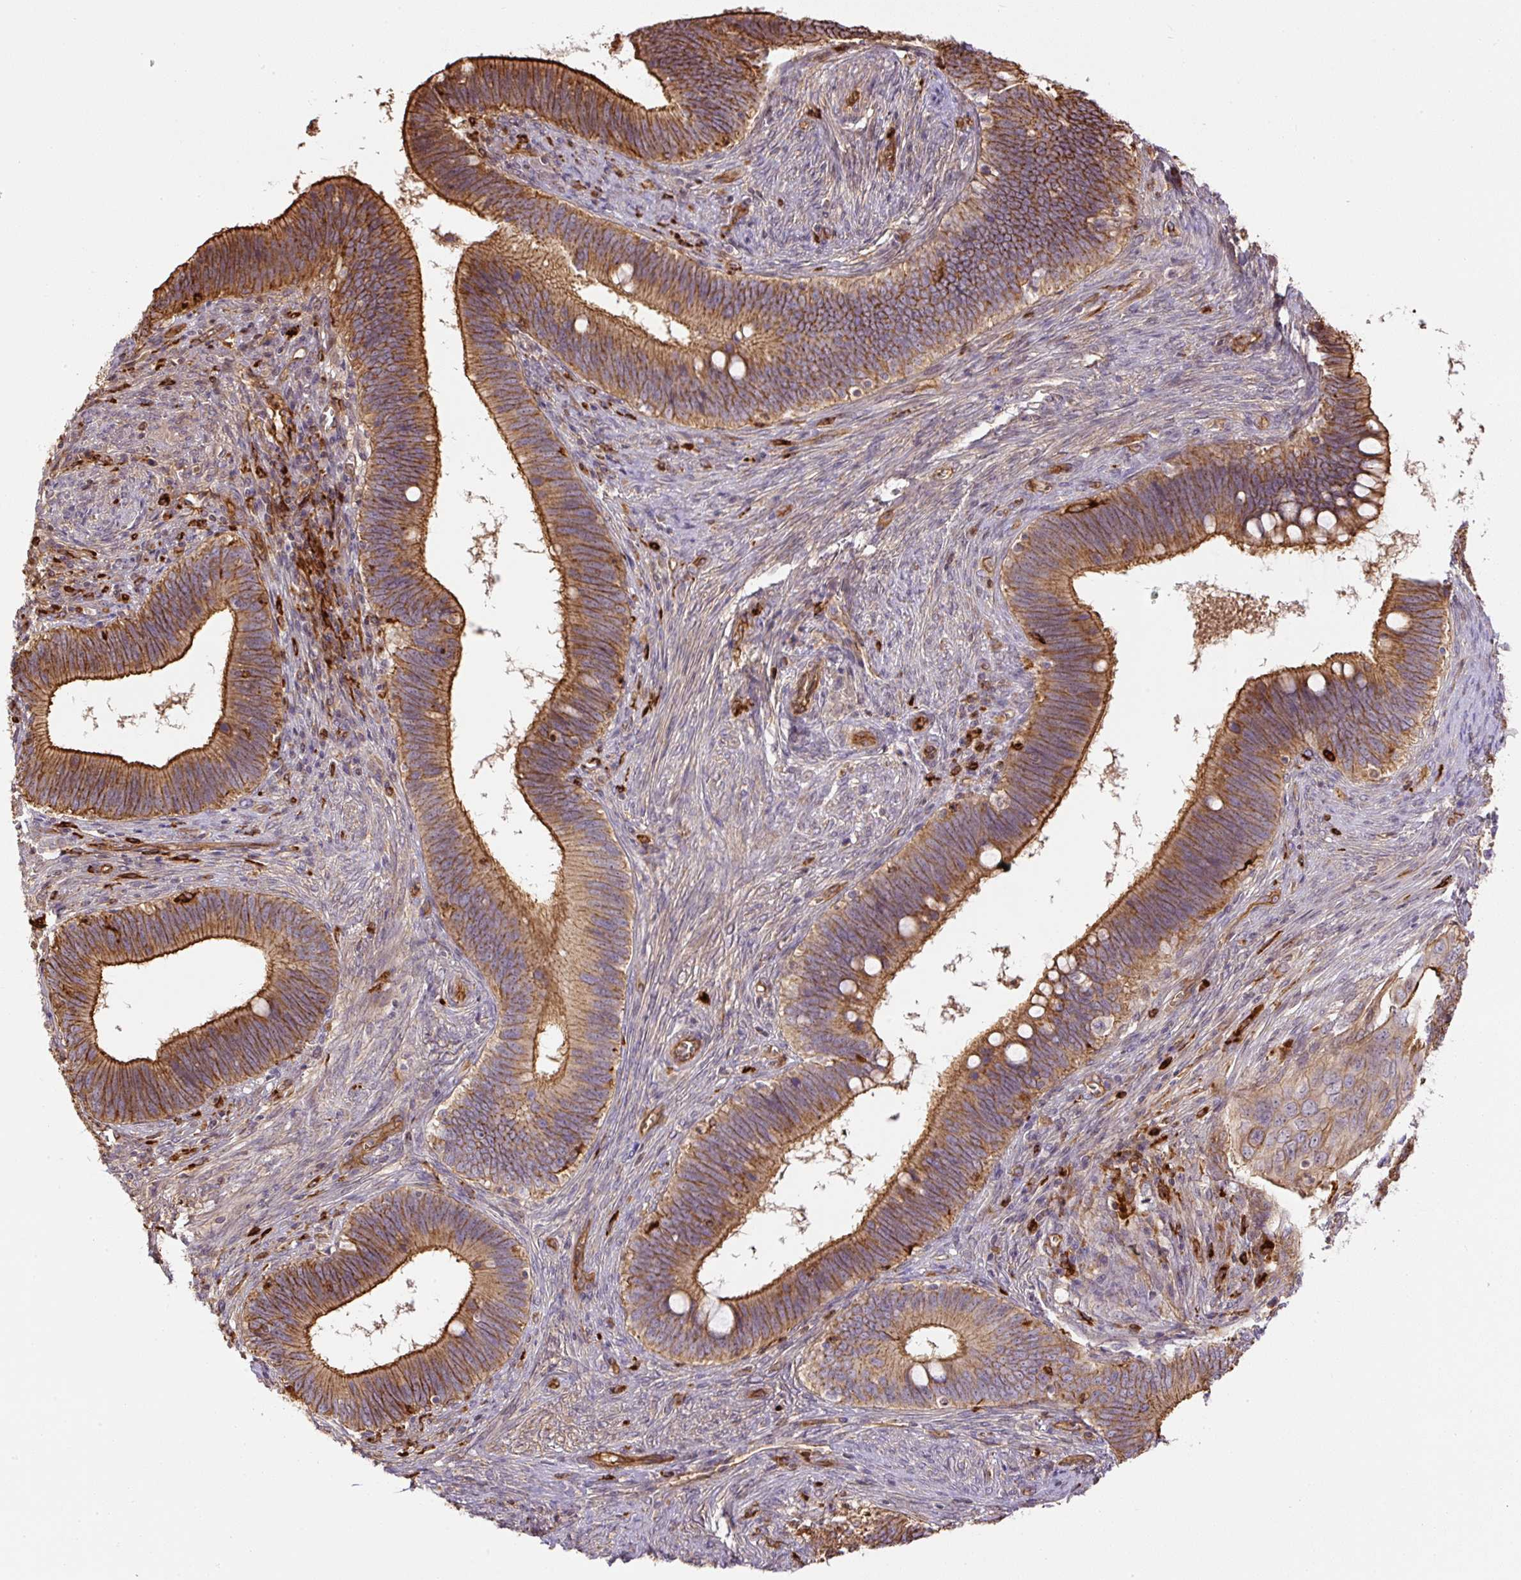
{"staining": {"intensity": "moderate", "quantity": ">75%", "location": "cytoplasmic/membranous"}, "tissue": "cervical cancer", "cell_type": "Tumor cells", "image_type": "cancer", "snomed": [{"axis": "morphology", "description": "Adenocarcinoma, NOS"}, {"axis": "topography", "description": "Cervix"}], "caption": "Immunohistochemistry (IHC) staining of cervical cancer, which reveals medium levels of moderate cytoplasmic/membranous staining in about >75% of tumor cells indicating moderate cytoplasmic/membranous protein staining. The staining was performed using DAB (brown) for protein detection and nuclei were counterstained in hematoxylin (blue).", "gene": "B3GALT5", "patient": {"sex": "female", "age": 42}}